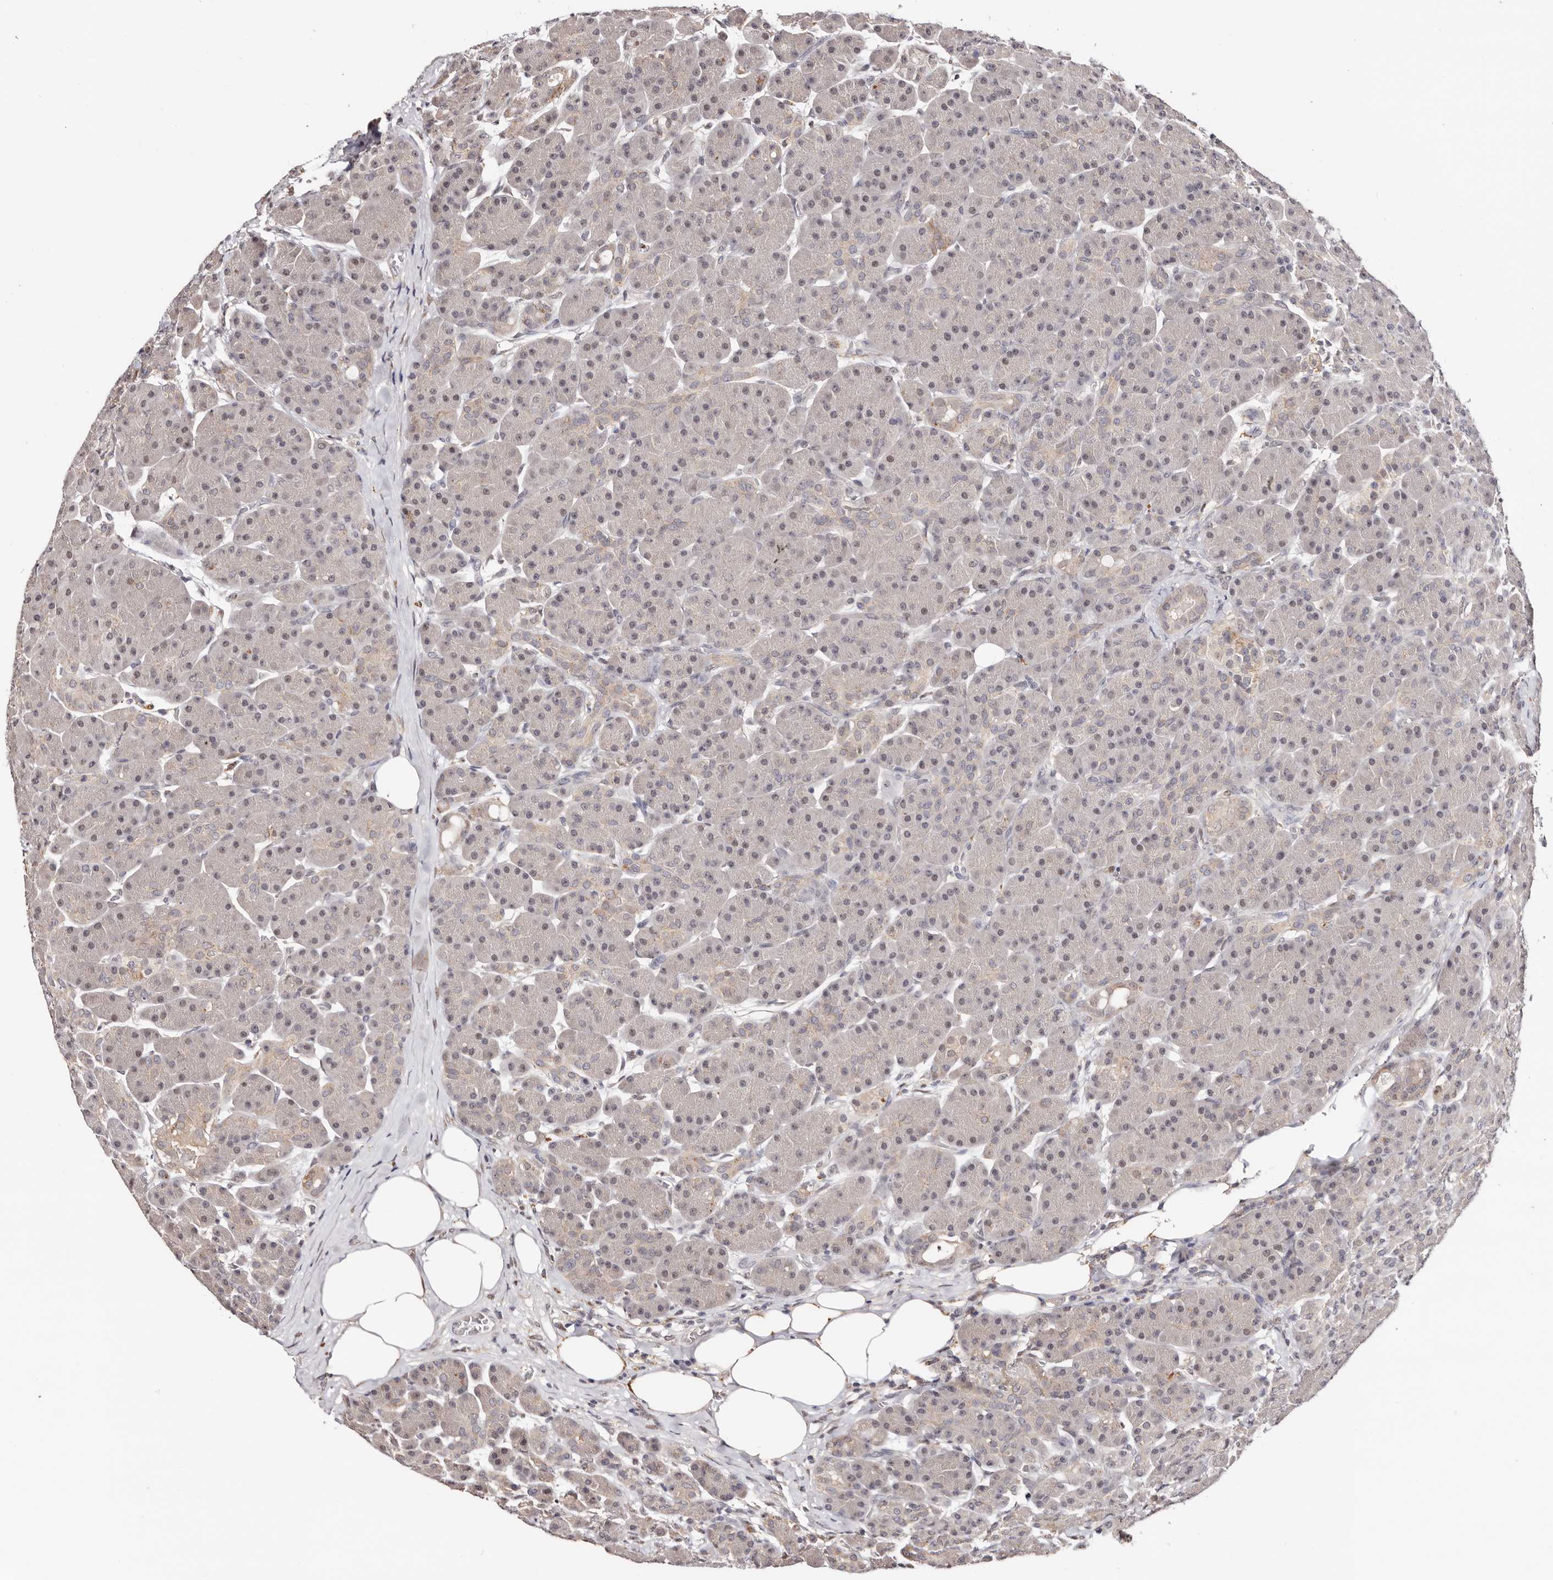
{"staining": {"intensity": "weak", "quantity": "25%-75%", "location": "nuclear"}, "tissue": "pancreas", "cell_type": "Exocrine glandular cells", "image_type": "normal", "snomed": [{"axis": "morphology", "description": "Normal tissue, NOS"}, {"axis": "topography", "description": "Pancreas"}], "caption": "Human pancreas stained for a protein (brown) demonstrates weak nuclear positive staining in approximately 25%-75% of exocrine glandular cells.", "gene": "TYW3", "patient": {"sex": "male", "age": 63}}